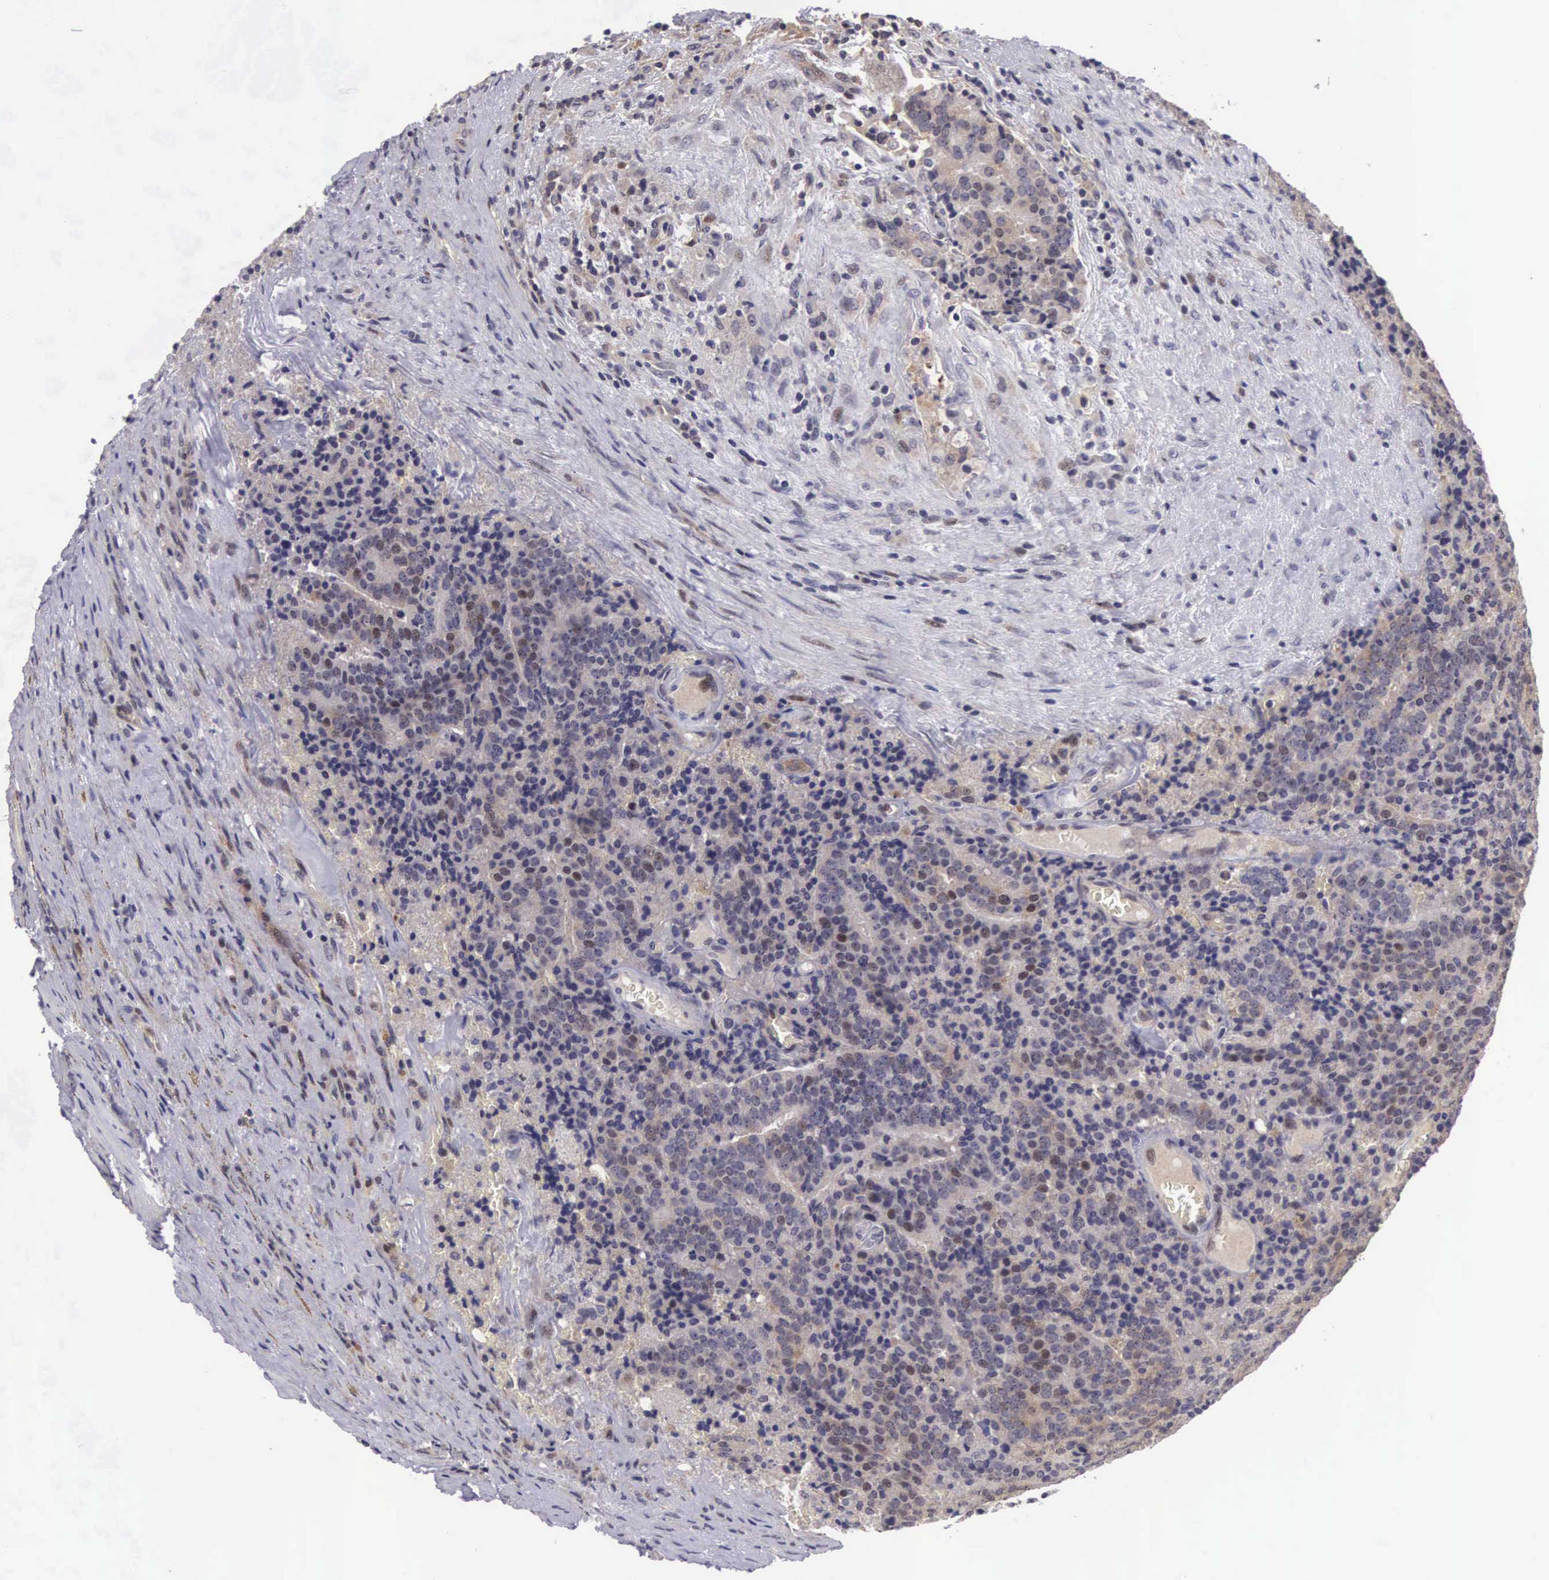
{"staining": {"intensity": "weak", "quantity": ">75%", "location": "cytoplasmic/membranous,nuclear"}, "tissue": "prostate cancer", "cell_type": "Tumor cells", "image_type": "cancer", "snomed": [{"axis": "morphology", "description": "Adenocarcinoma, Medium grade"}, {"axis": "topography", "description": "Prostate"}], "caption": "Weak cytoplasmic/membranous and nuclear staining for a protein is present in approximately >75% of tumor cells of prostate cancer (medium-grade adenocarcinoma) using IHC.", "gene": "EMID1", "patient": {"sex": "male", "age": 65}}